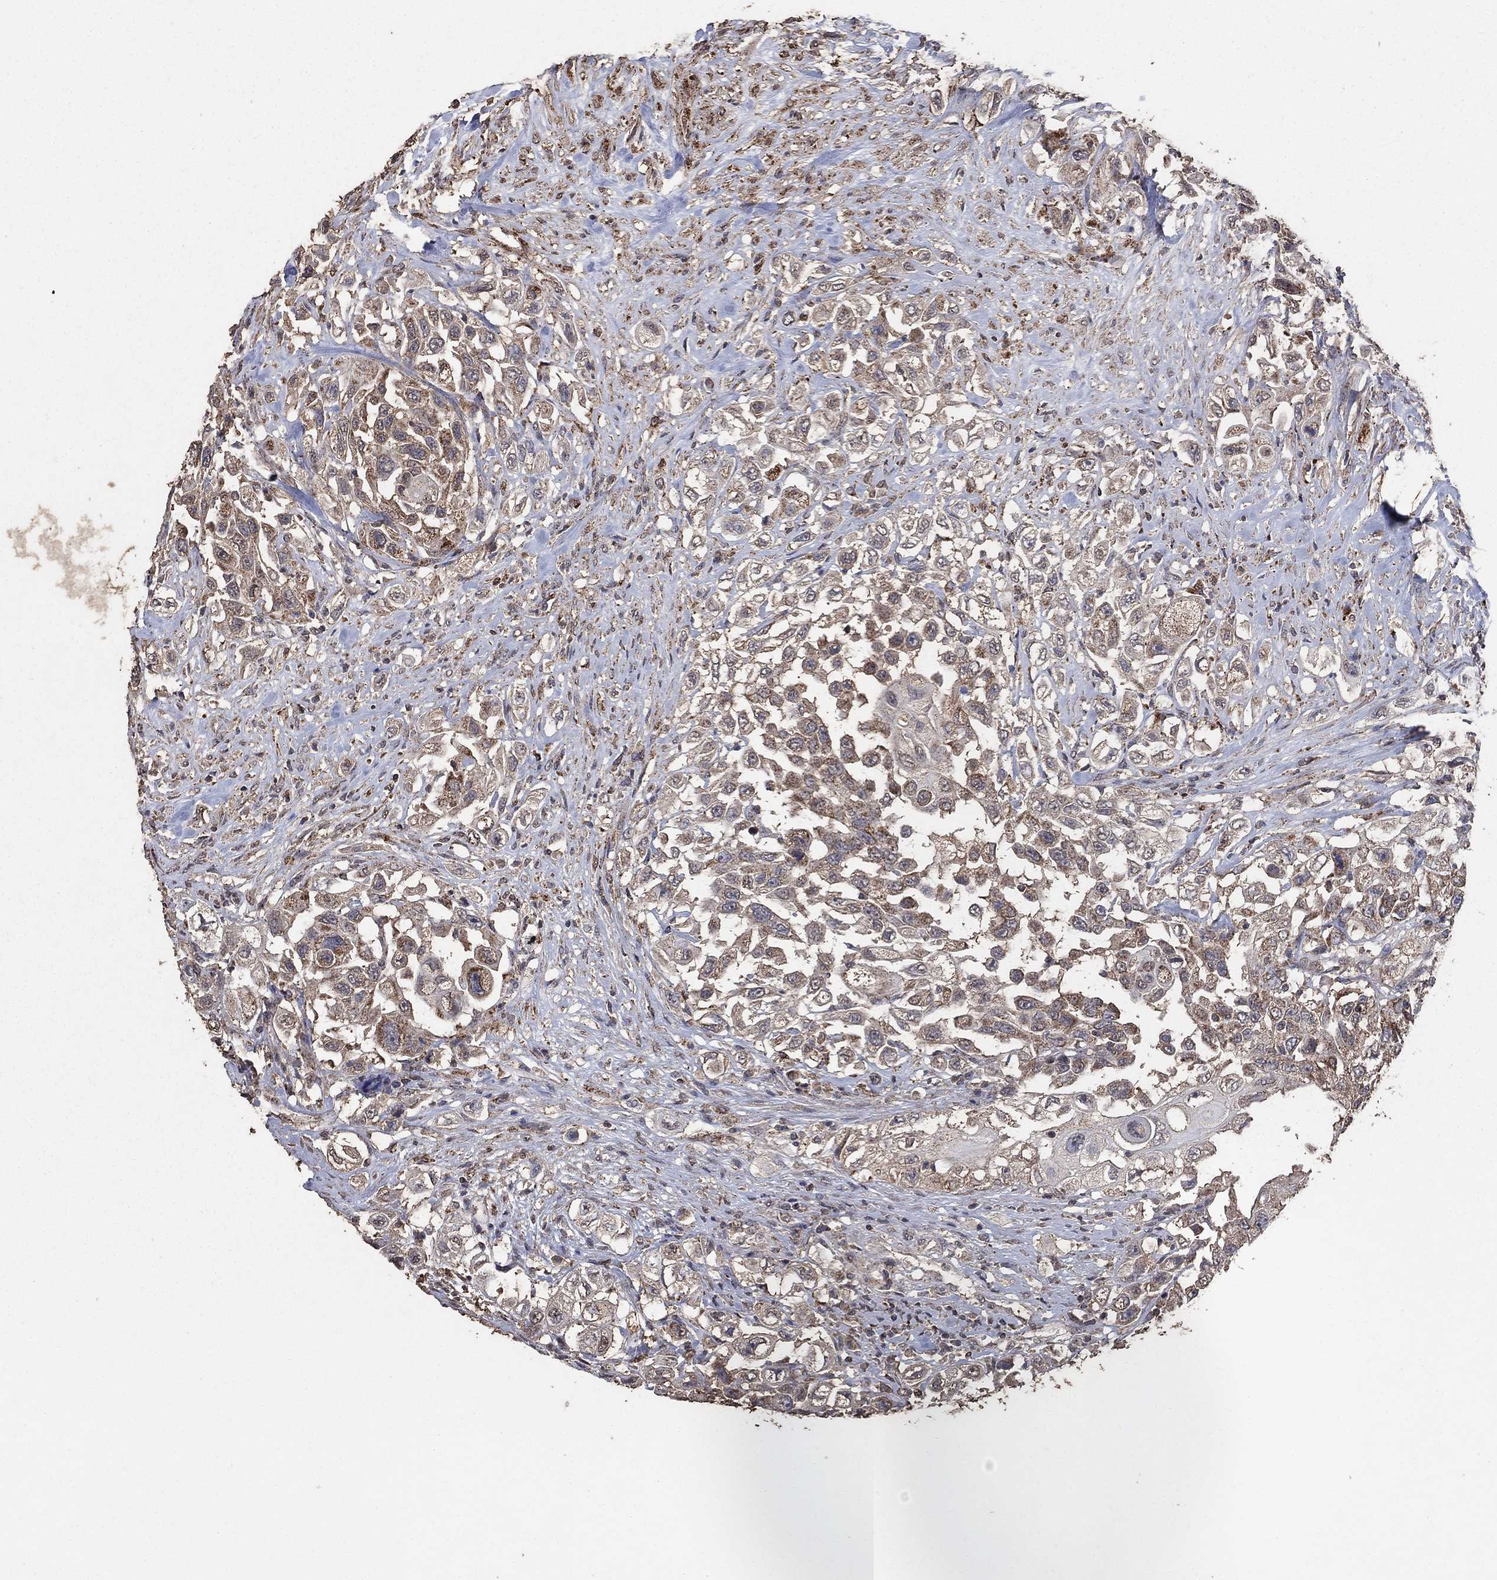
{"staining": {"intensity": "moderate", "quantity": "<25%", "location": "cytoplasmic/membranous"}, "tissue": "urothelial cancer", "cell_type": "Tumor cells", "image_type": "cancer", "snomed": [{"axis": "morphology", "description": "Urothelial carcinoma, High grade"}, {"axis": "topography", "description": "Urinary bladder"}], "caption": "High-grade urothelial carcinoma tissue shows moderate cytoplasmic/membranous expression in approximately <25% of tumor cells The protein is stained brown, and the nuclei are stained in blue (DAB IHC with brightfield microscopy, high magnification).", "gene": "MRPS24", "patient": {"sex": "female", "age": 56}}